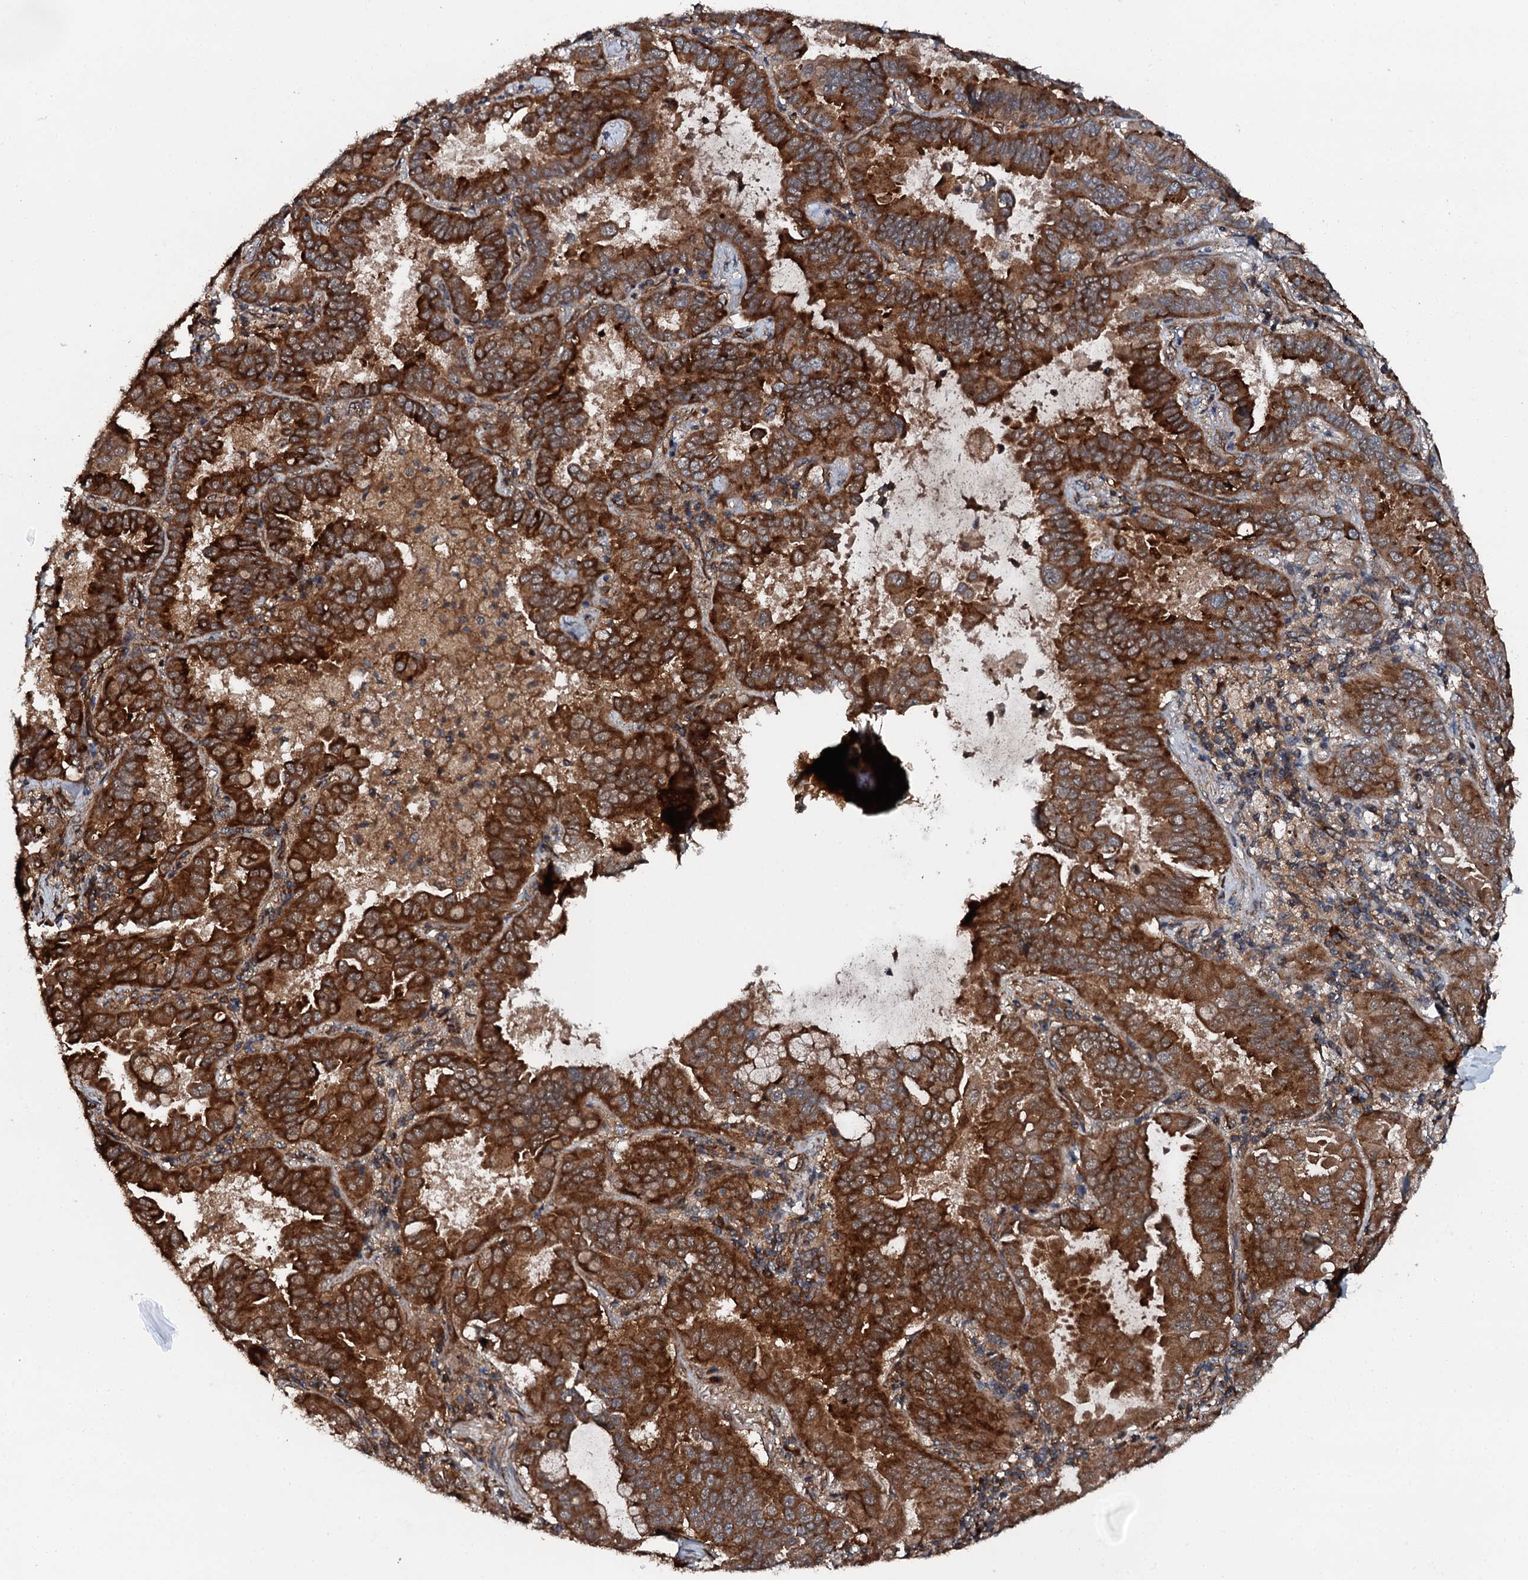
{"staining": {"intensity": "strong", "quantity": ">75%", "location": "cytoplasmic/membranous"}, "tissue": "lung cancer", "cell_type": "Tumor cells", "image_type": "cancer", "snomed": [{"axis": "morphology", "description": "Adenocarcinoma, NOS"}, {"axis": "topography", "description": "Lung"}], "caption": "An immunohistochemistry photomicrograph of tumor tissue is shown. Protein staining in brown labels strong cytoplasmic/membranous positivity in lung cancer within tumor cells.", "gene": "FLYWCH1", "patient": {"sex": "male", "age": 64}}